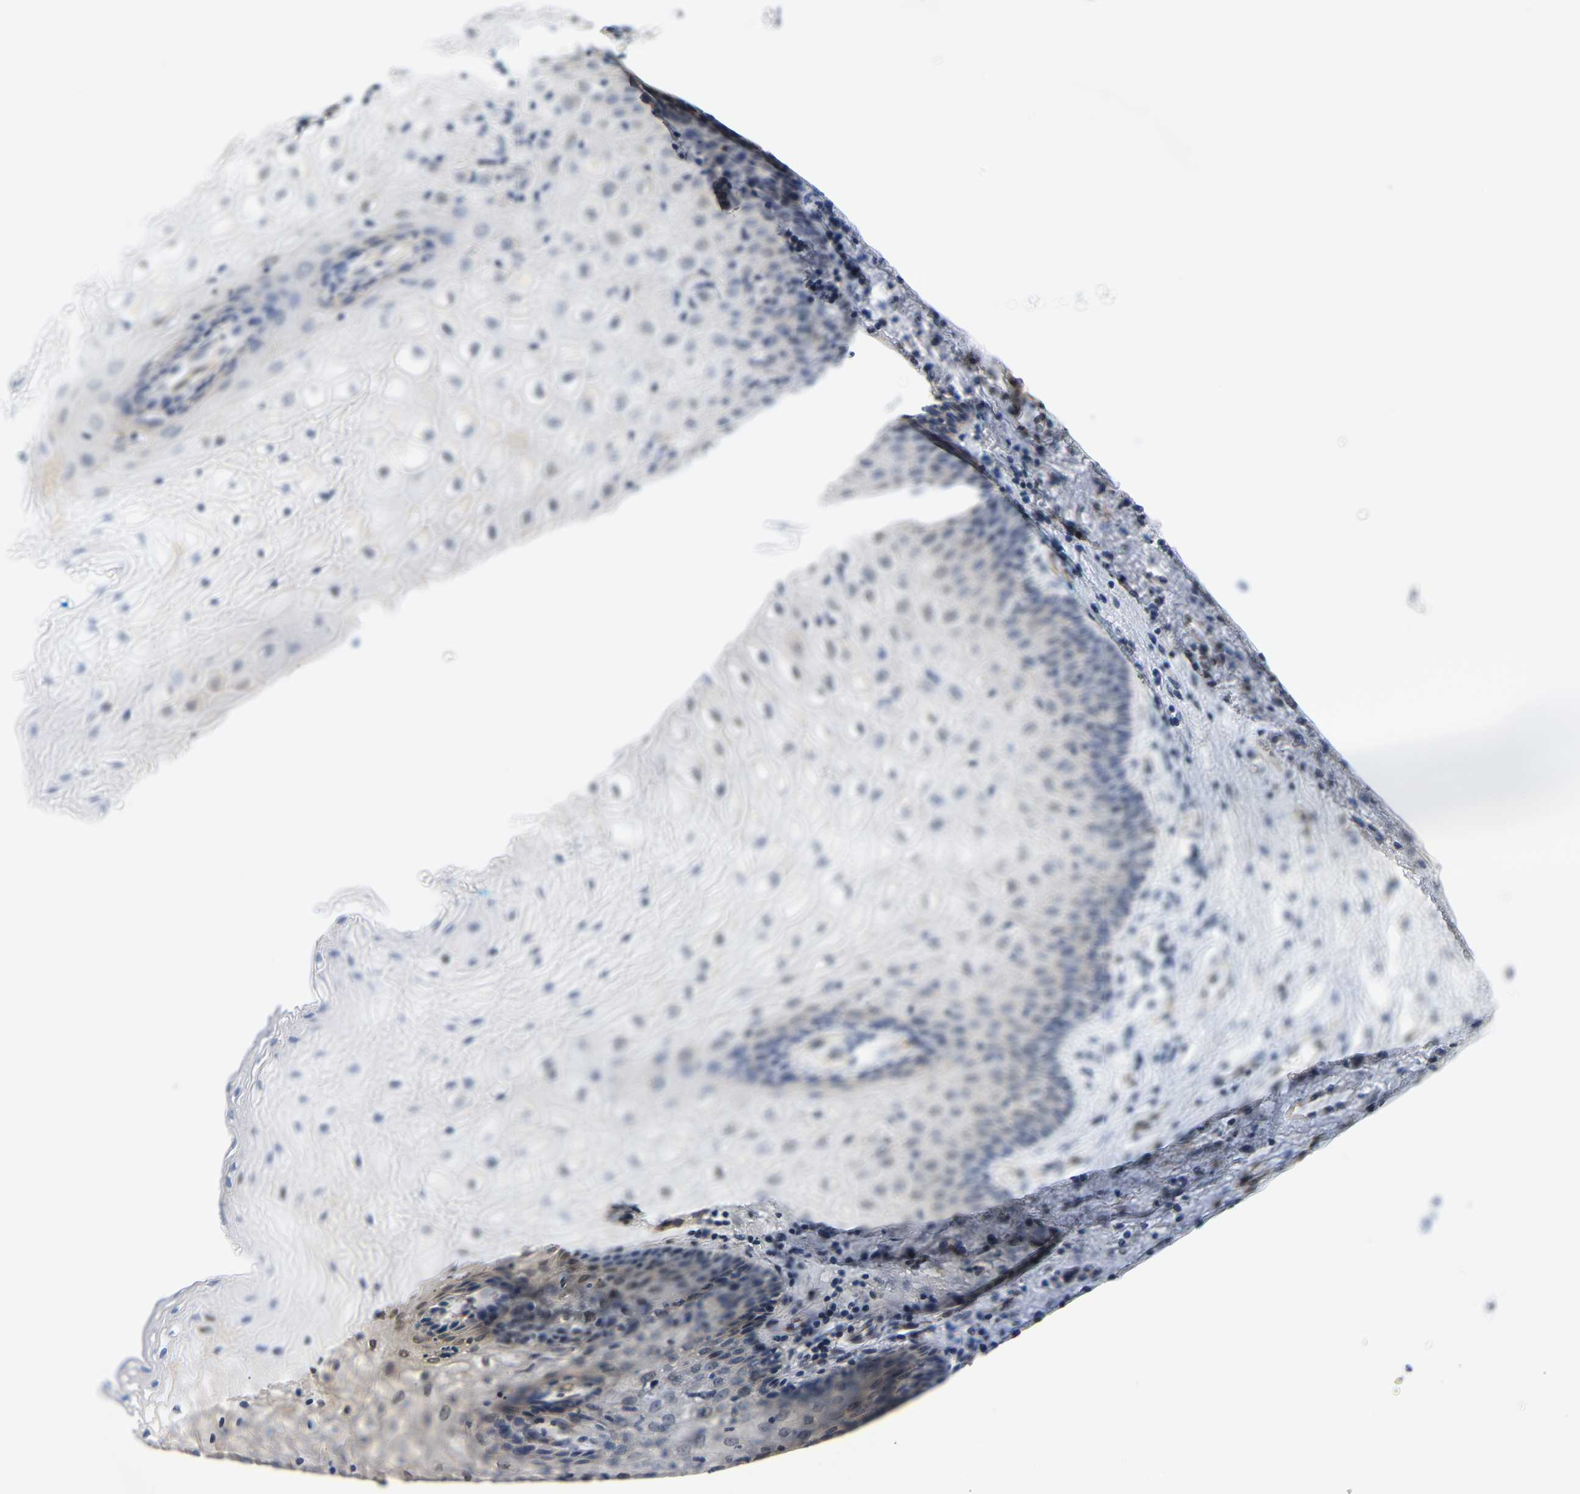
{"staining": {"intensity": "negative", "quantity": "none", "location": "none"}, "tissue": "vagina", "cell_type": "Squamous epithelial cells", "image_type": "normal", "snomed": [{"axis": "morphology", "description": "Normal tissue, NOS"}, {"axis": "topography", "description": "Vagina"}], "caption": "This is an immunohistochemistry (IHC) histopathology image of benign human vagina. There is no positivity in squamous epithelial cells.", "gene": "ARHGEF12", "patient": {"sex": "female", "age": 34}}